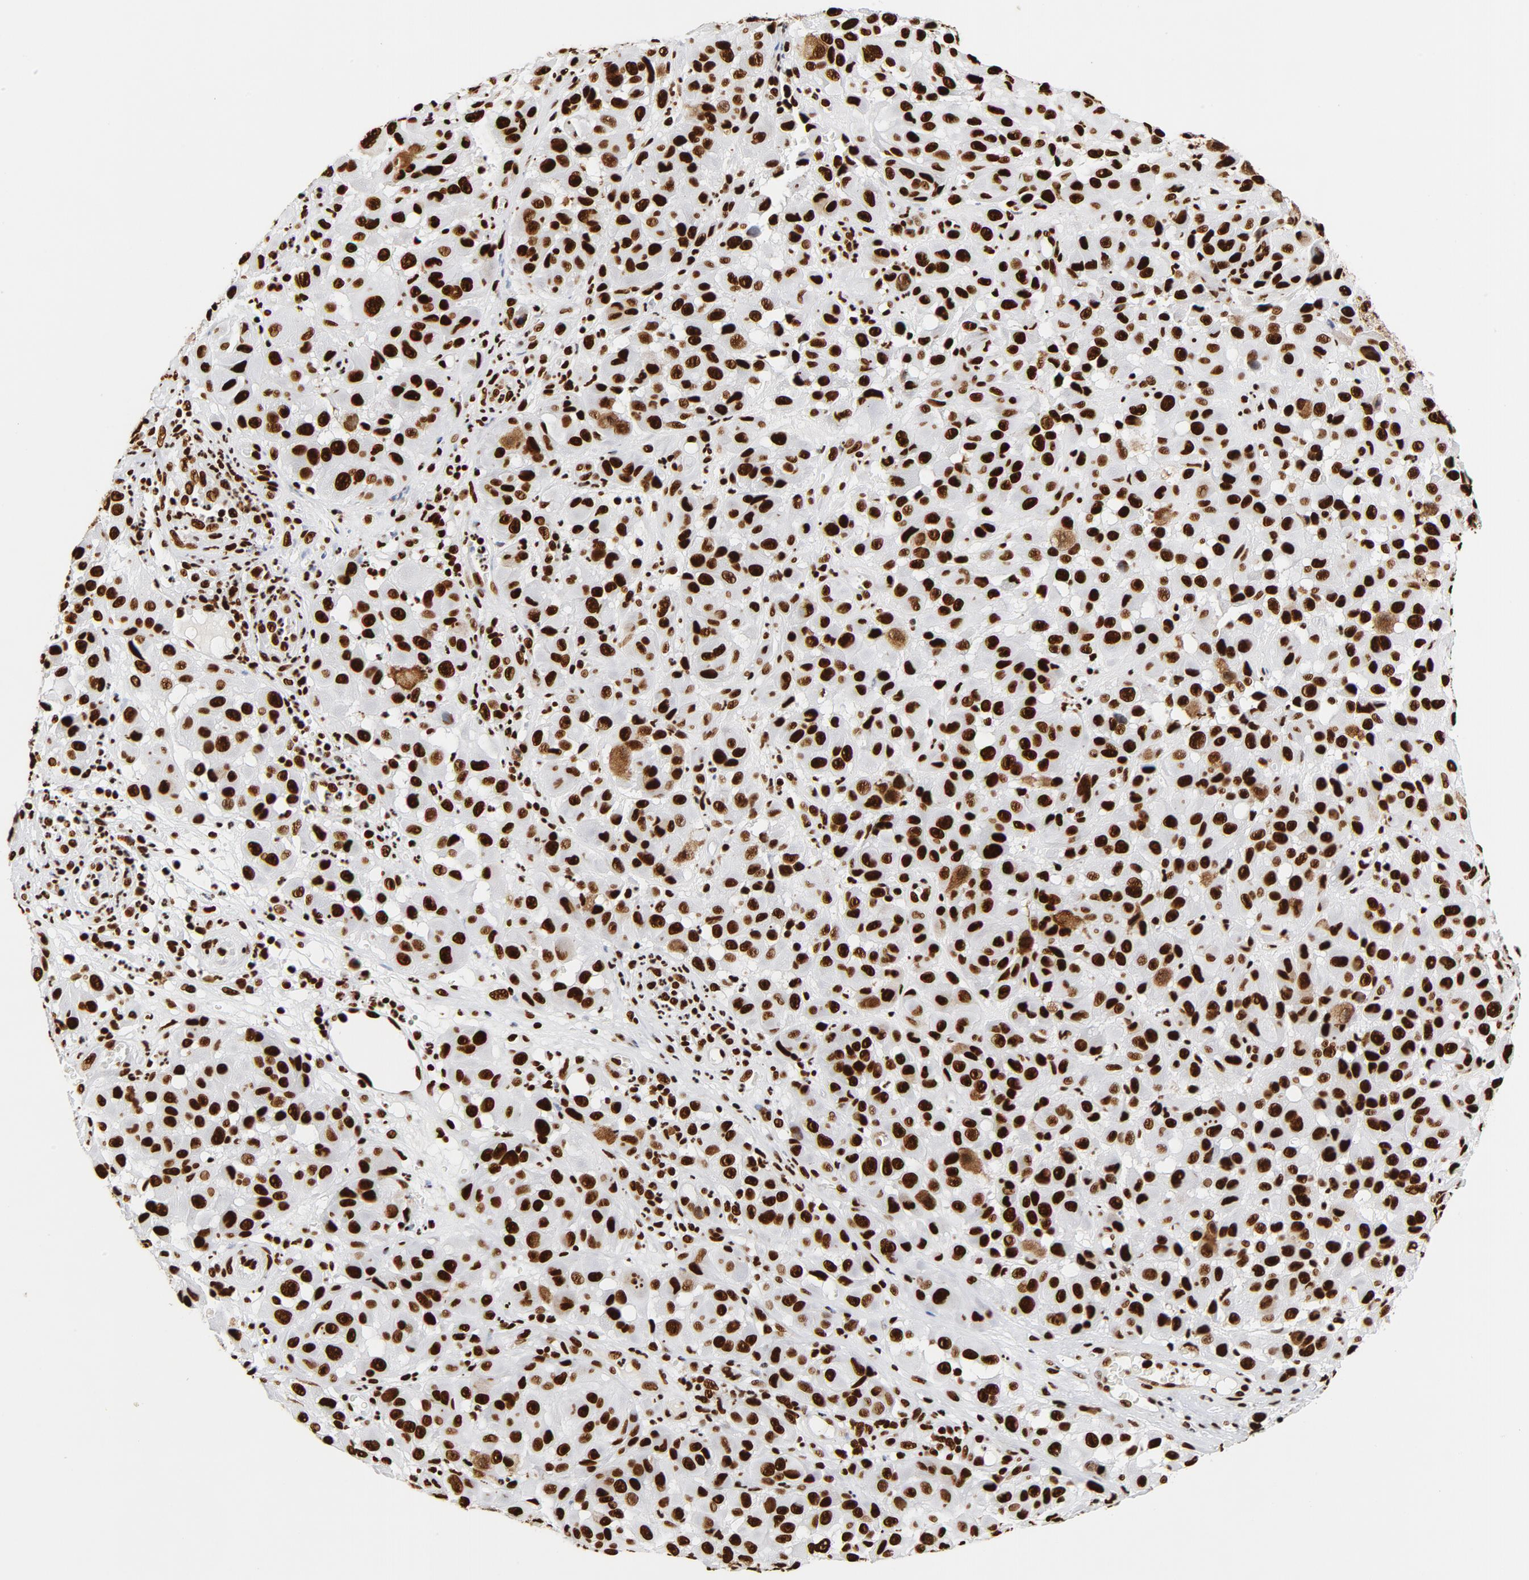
{"staining": {"intensity": "strong", "quantity": ">75%", "location": "nuclear"}, "tissue": "melanoma", "cell_type": "Tumor cells", "image_type": "cancer", "snomed": [{"axis": "morphology", "description": "Malignant melanoma, NOS"}, {"axis": "topography", "description": "Skin"}], "caption": "Protein staining reveals strong nuclear positivity in about >75% of tumor cells in melanoma.", "gene": "XRCC6", "patient": {"sex": "female", "age": 21}}